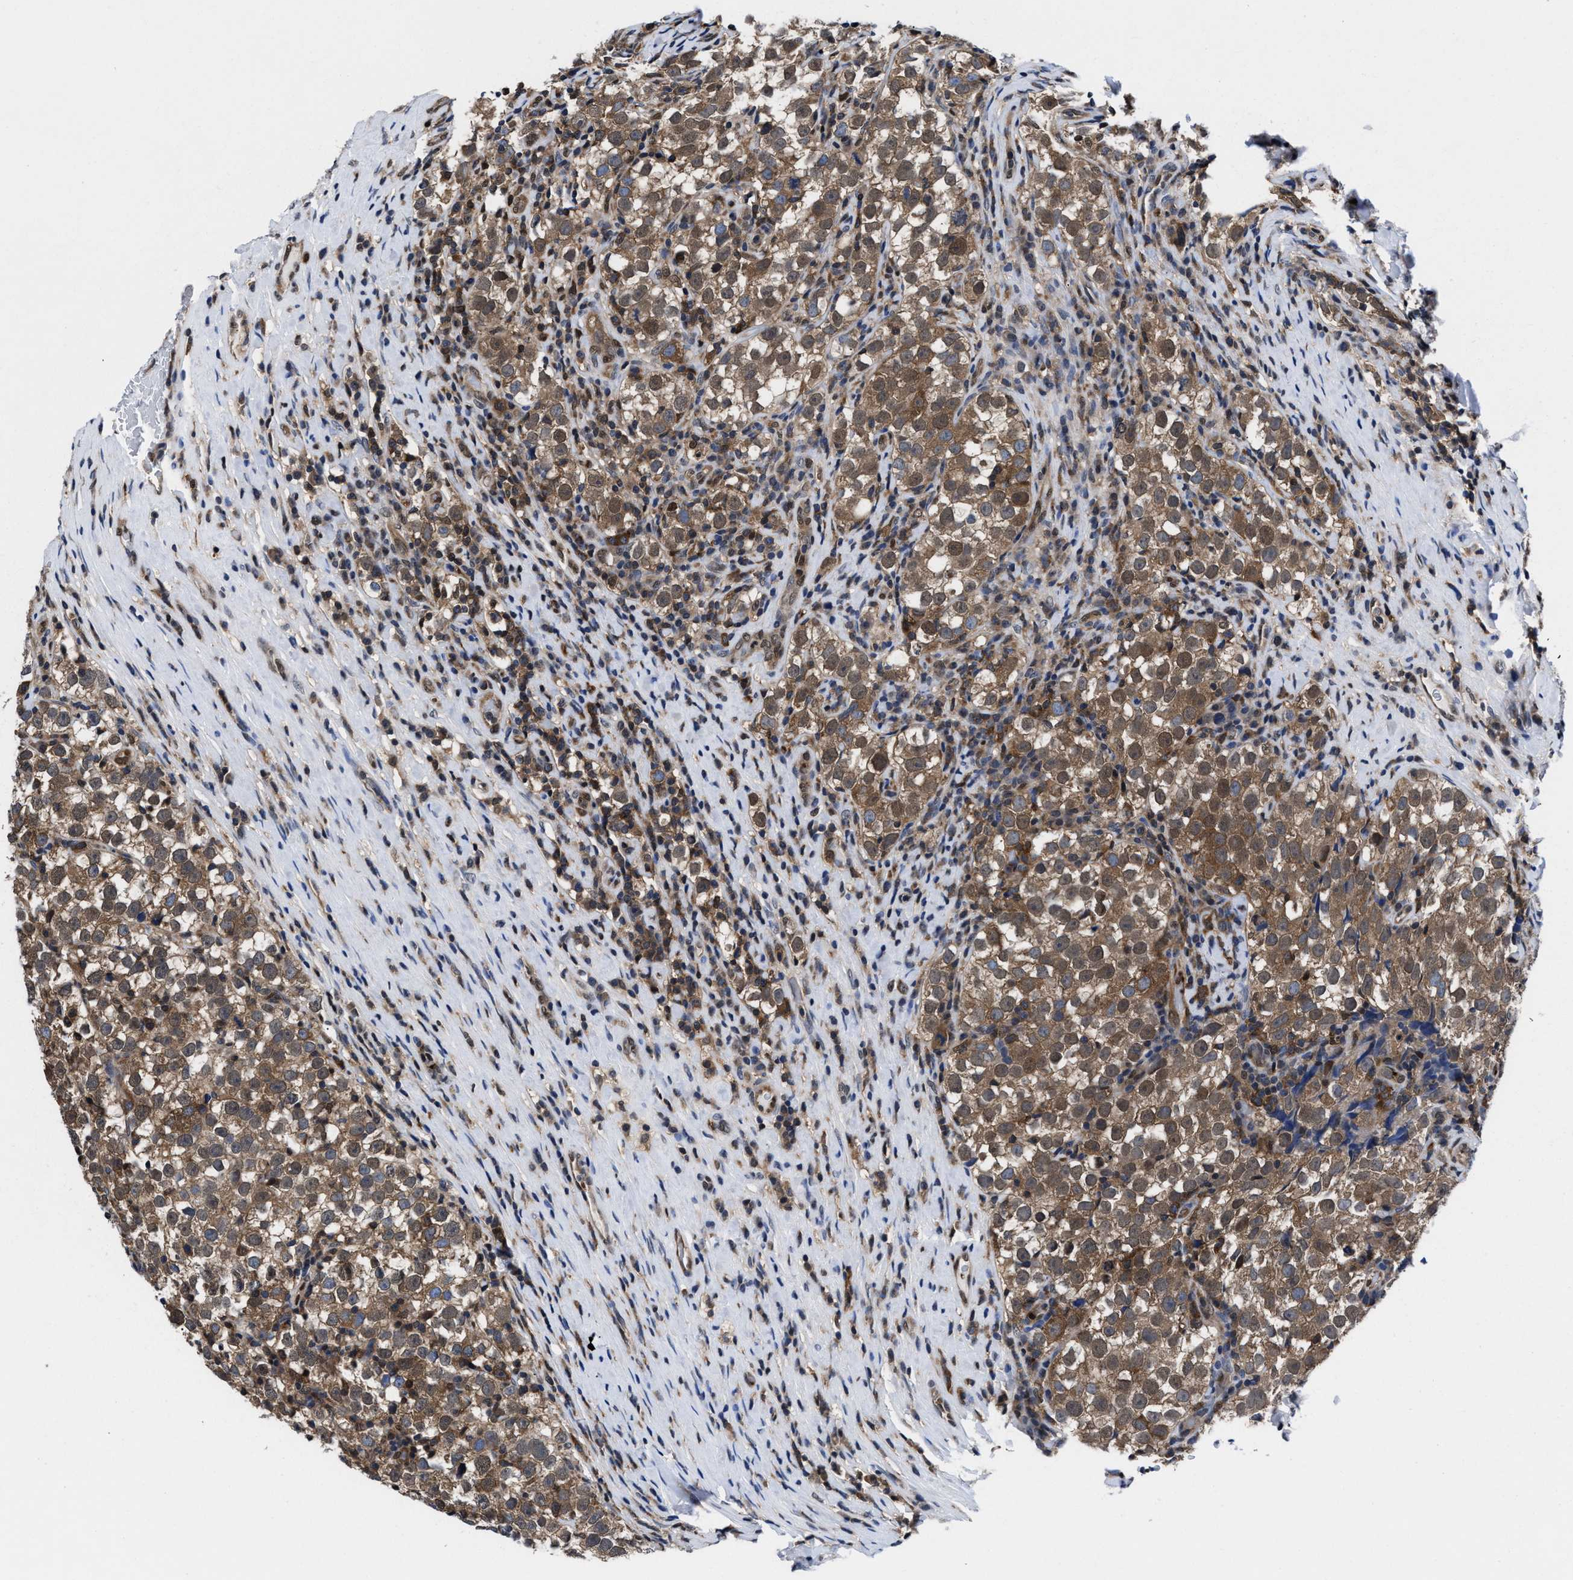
{"staining": {"intensity": "moderate", "quantity": ">75%", "location": "cytoplasmic/membranous"}, "tissue": "testis cancer", "cell_type": "Tumor cells", "image_type": "cancer", "snomed": [{"axis": "morphology", "description": "Normal tissue, NOS"}, {"axis": "morphology", "description": "Seminoma, NOS"}, {"axis": "topography", "description": "Testis"}], "caption": "Immunohistochemical staining of human testis seminoma exhibits medium levels of moderate cytoplasmic/membranous protein staining in approximately >75% of tumor cells.", "gene": "ACLY", "patient": {"sex": "male", "age": 43}}